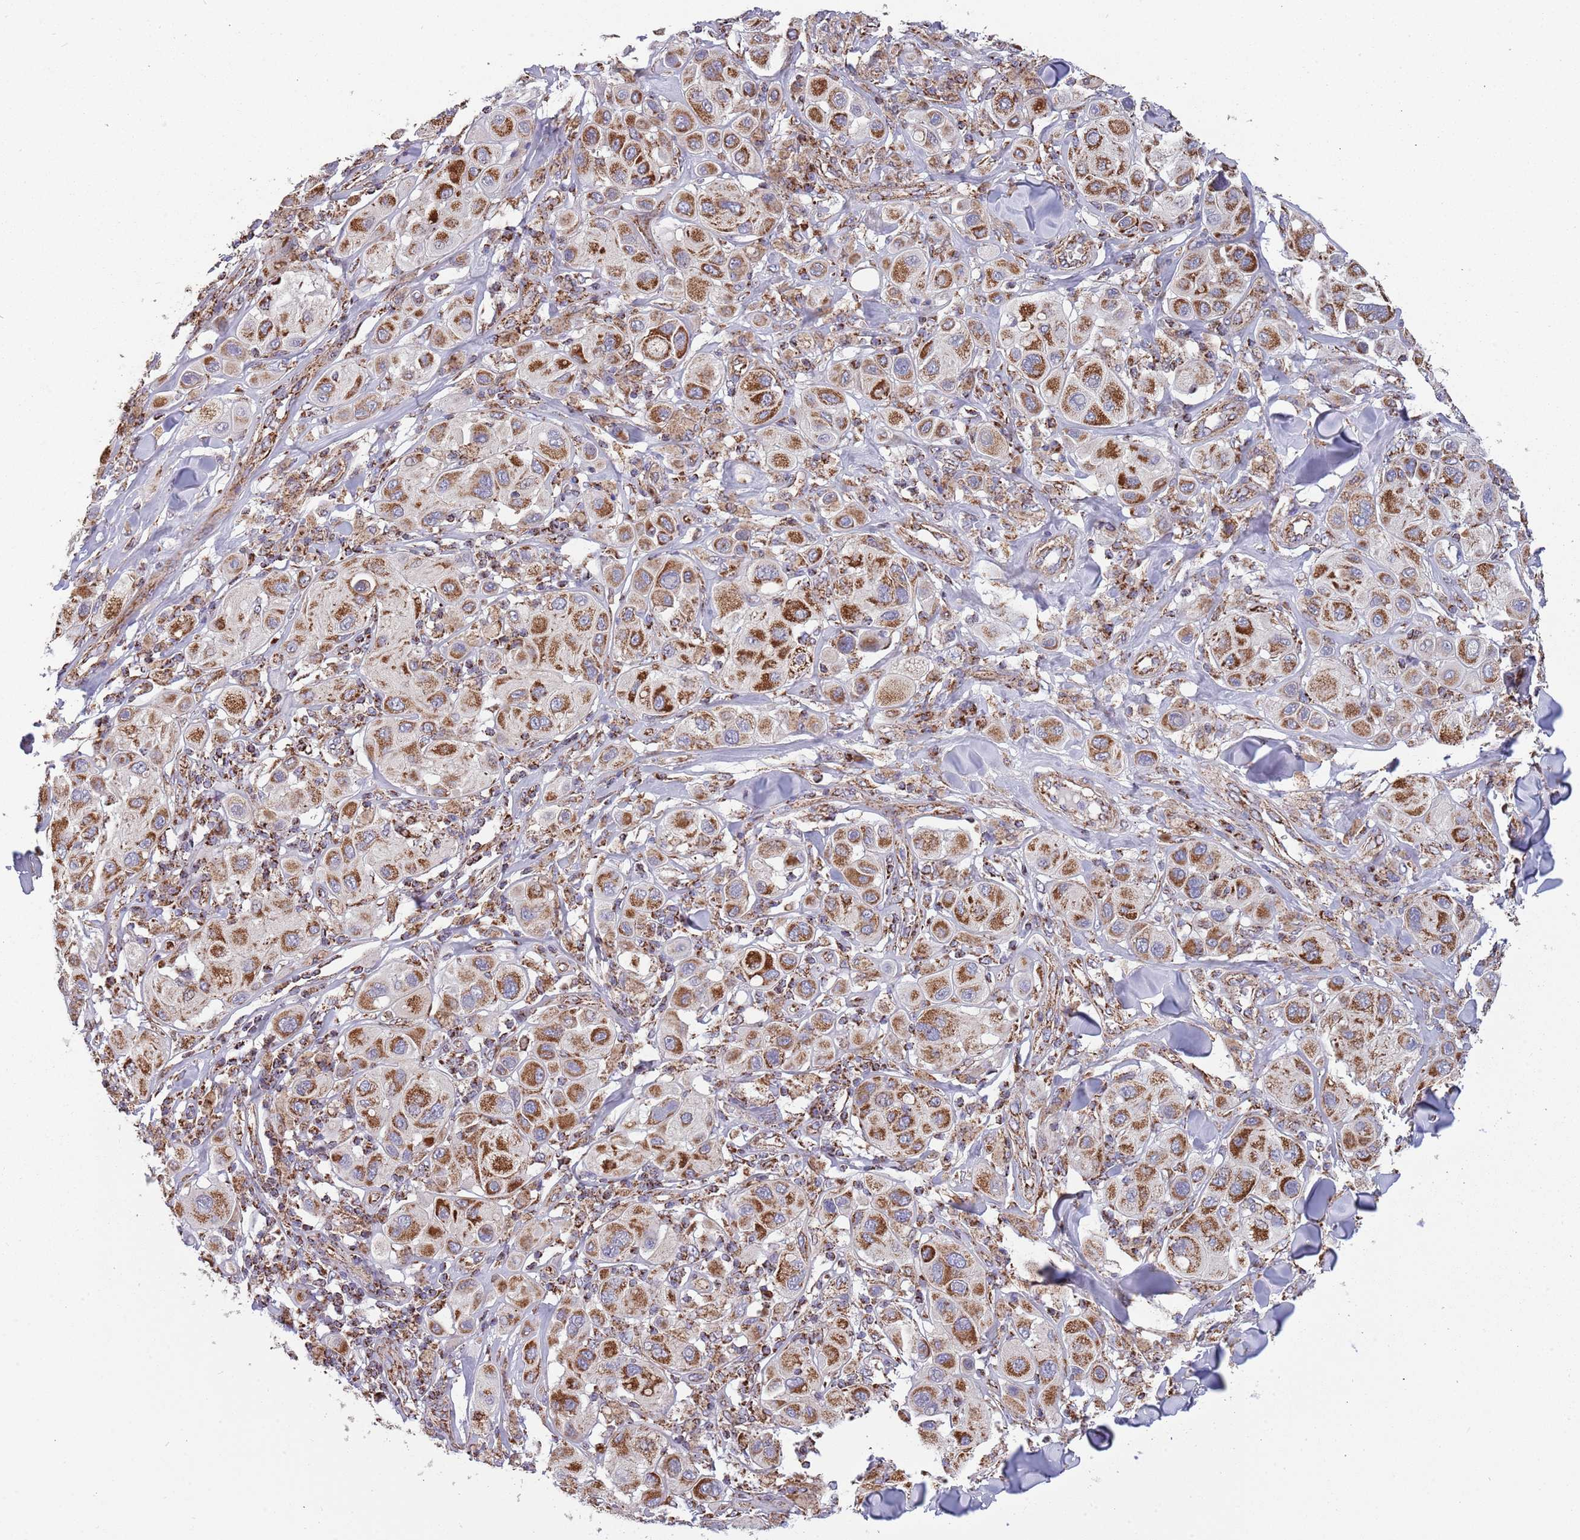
{"staining": {"intensity": "strong", "quantity": ">75%", "location": "cytoplasmic/membranous"}, "tissue": "melanoma", "cell_type": "Tumor cells", "image_type": "cancer", "snomed": [{"axis": "morphology", "description": "Malignant melanoma, Metastatic site"}, {"axis": "topography", "description": "Skin"}], "caption": "A brown stain highlights strong cytoplasmic/membranous staining of a protein in human malignant melanoma (metastatic site) tumor cells.", "gene": "VPS16", "patient": {"sex": "male", "age": 41}}